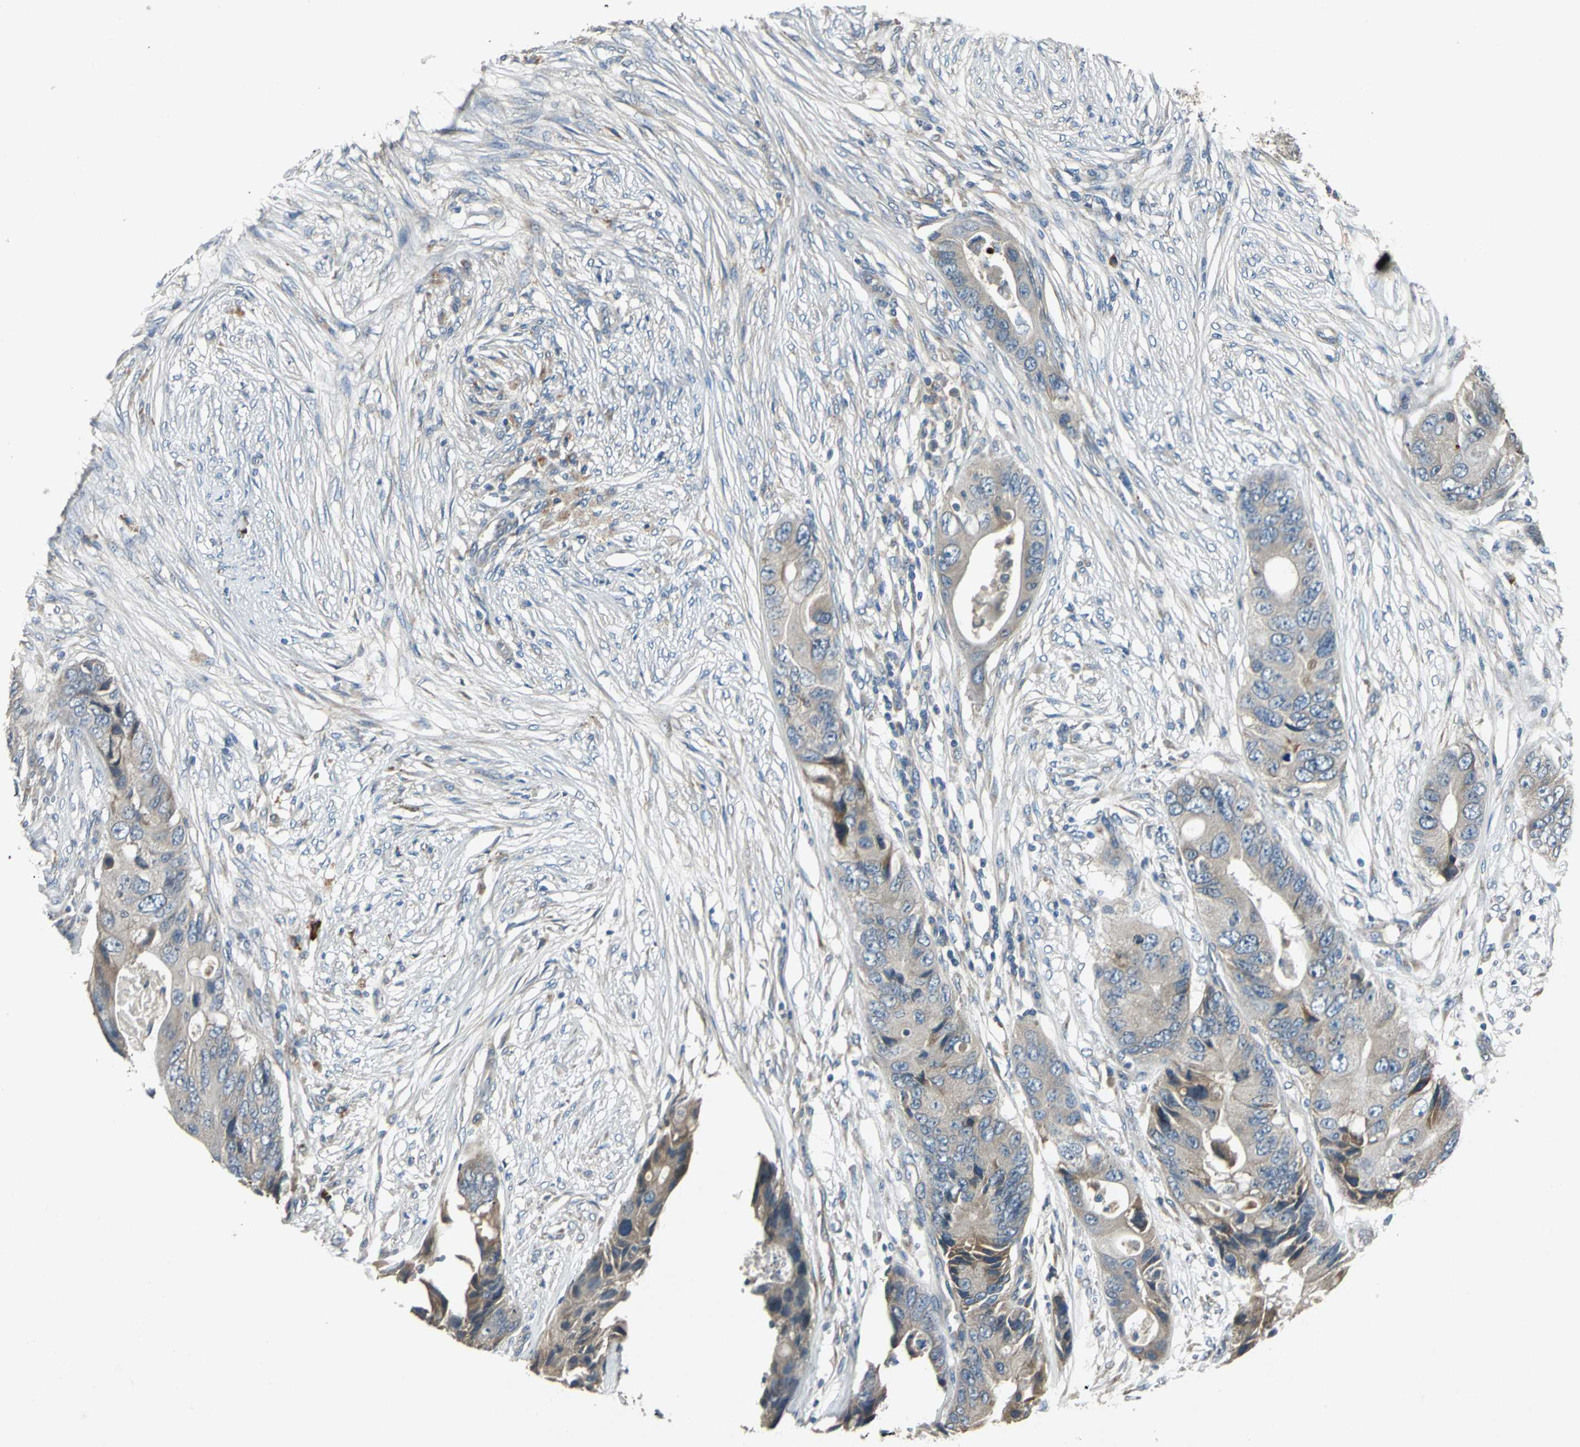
{"staining": {"intensity": "weak", "quantity": "<25%", "location": "cytoplasmic/membranous"}, "tissue": "colorectal cancer", "cell_type": "Tumor cells", "image_type": "cancer", "snomed": [{"axis": "morphology", "description": "Adenocarcinoma, NOS"}, {"axis": "topography", "description": "Colon"}], "caption": "The photomicrograph displays no staining of tumor cells in colorectal cancer.", "gene": "SLC2A13", "patient": {"sex": "male", "age": 71}}